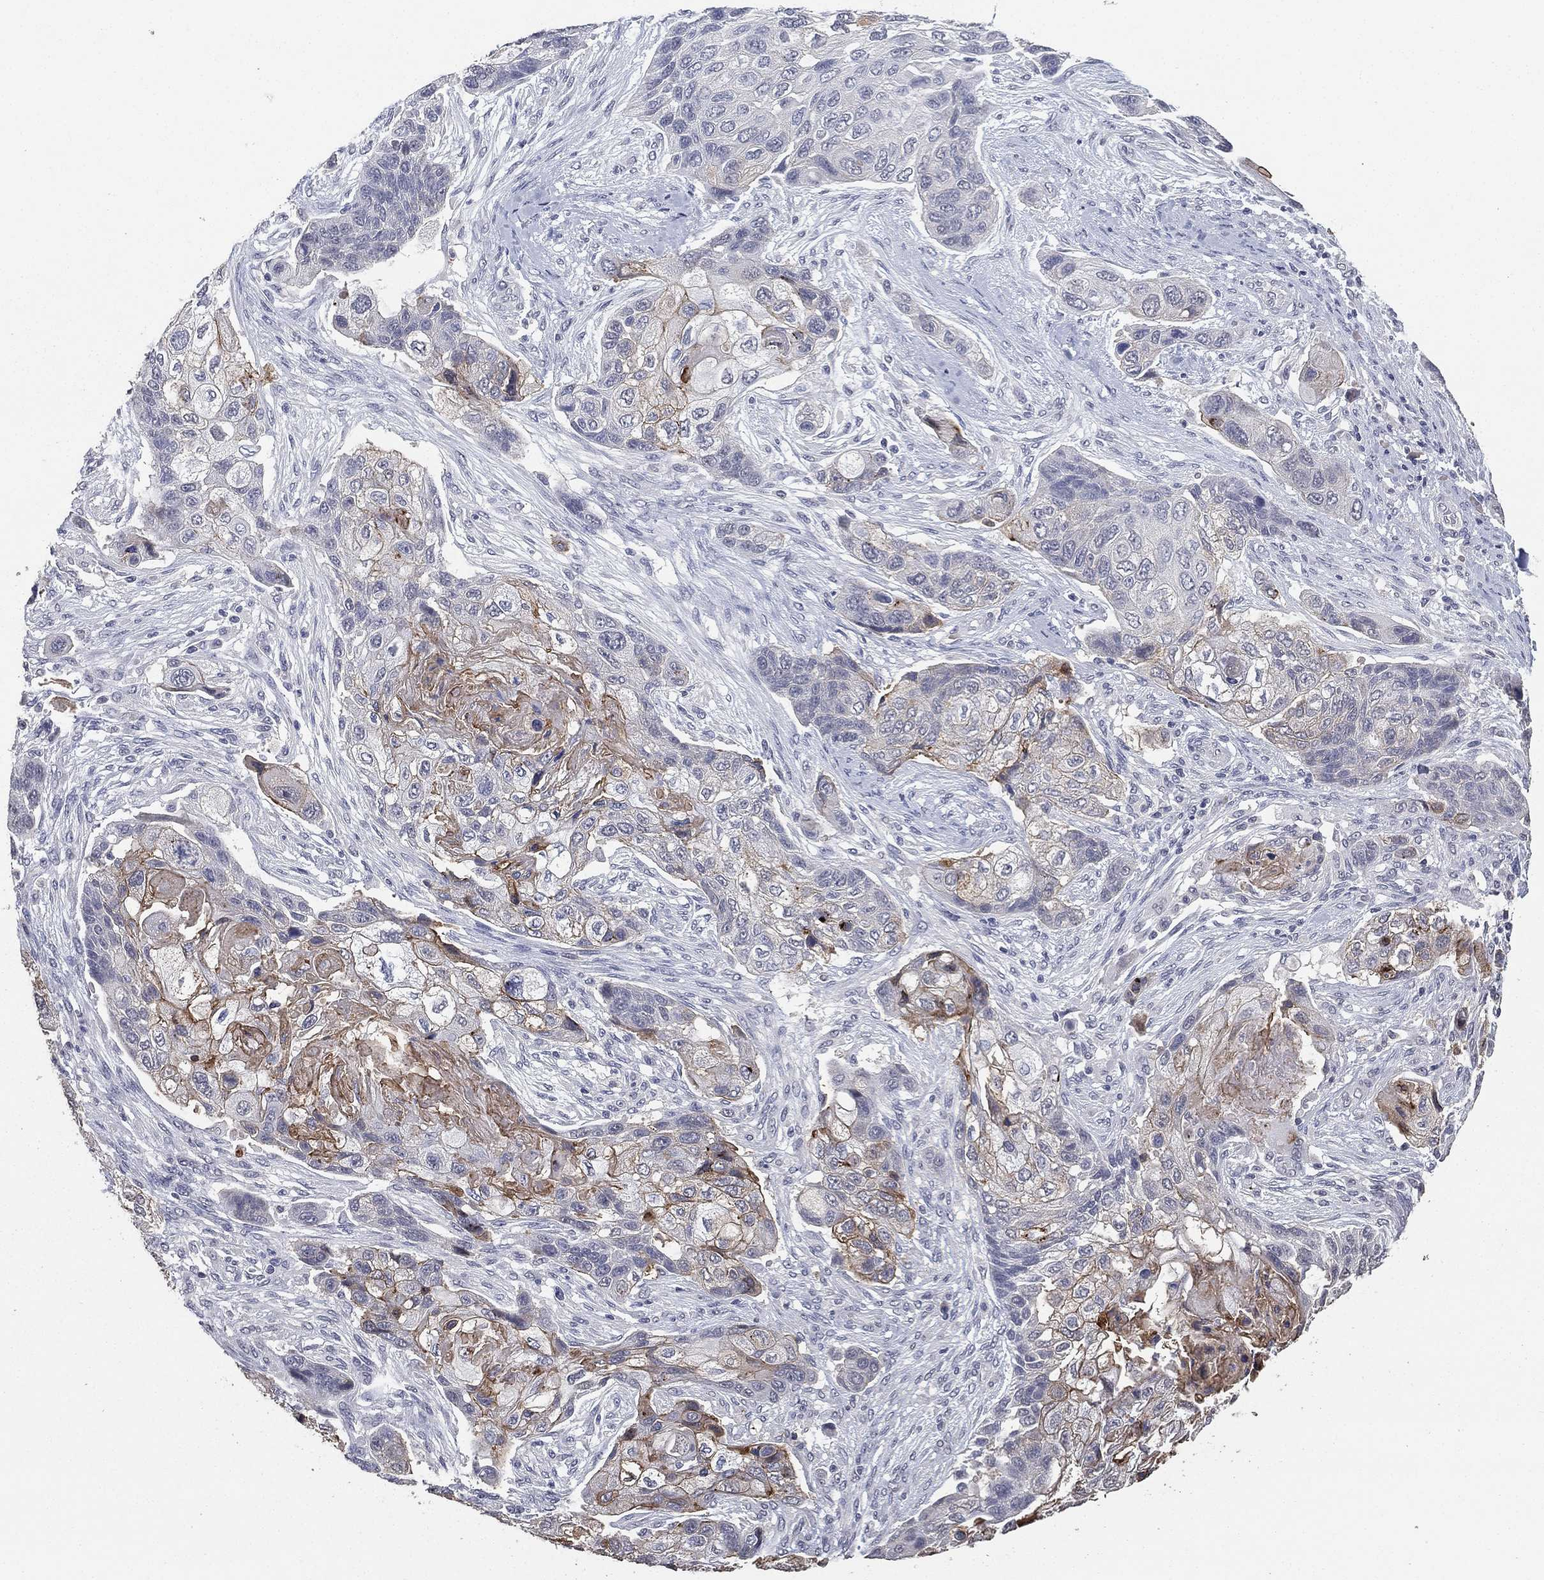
{"staining": {"intensity": "moderate", "quantity": "25%-75%", "location": "cytoplasmic/membranous"}, "tissue": "lung cancer", "cell_type": "Tumor cells", "image_type": "cancer", "snomed": [{"axis": "morphology", "description": "Squamous cell carcinoma, NOS"}, {"axis": "topography", "description": "Lung"}], "caption": "A histopathology image of squamous cell carcinoma (lung) stained for a protein reveals moderate cytoplasmic/membranous brown staining in tumor cells.", "gene": "DSG1", "patient": {"sex": "male", "age": 69}}